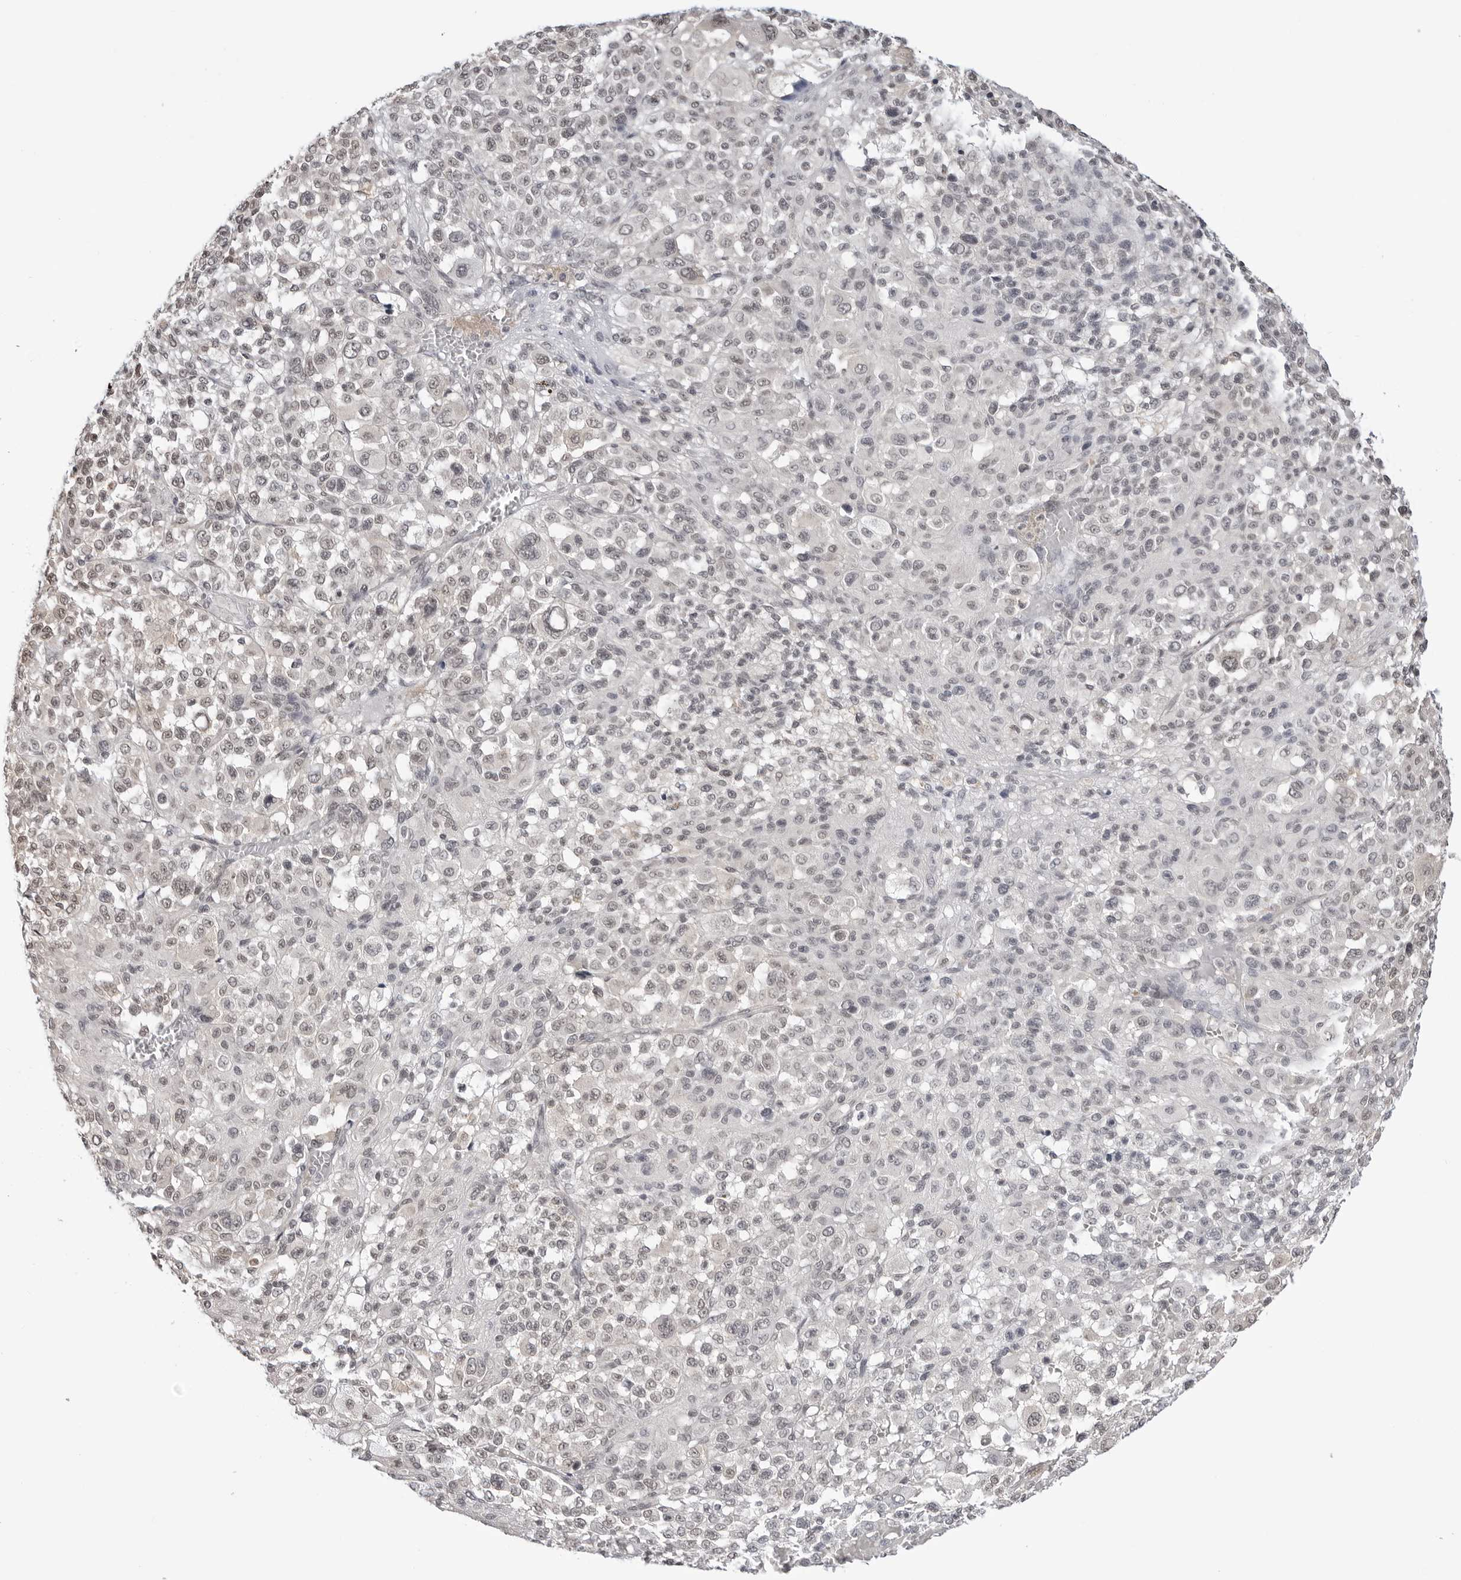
{"staining": {"intensity": "negative", "quantity": "none", "location": "none"}, "tissue": "melanoma", "cell_type": "Tumor cells", "image_type": "cancer", "snomed": [{"axis": "morphology", "description": "Malignant melanoma, Metastatic site"}, {"axis": "topography", "description": "Skin"}], "caption": "DAB (3,3'-diaminobenzidine) immunohistochemical staining of melanoma exhibits no significant expression in tumor cells.", "gene": "YWHAG", "patient": {"sex": "female", "age": 74}}